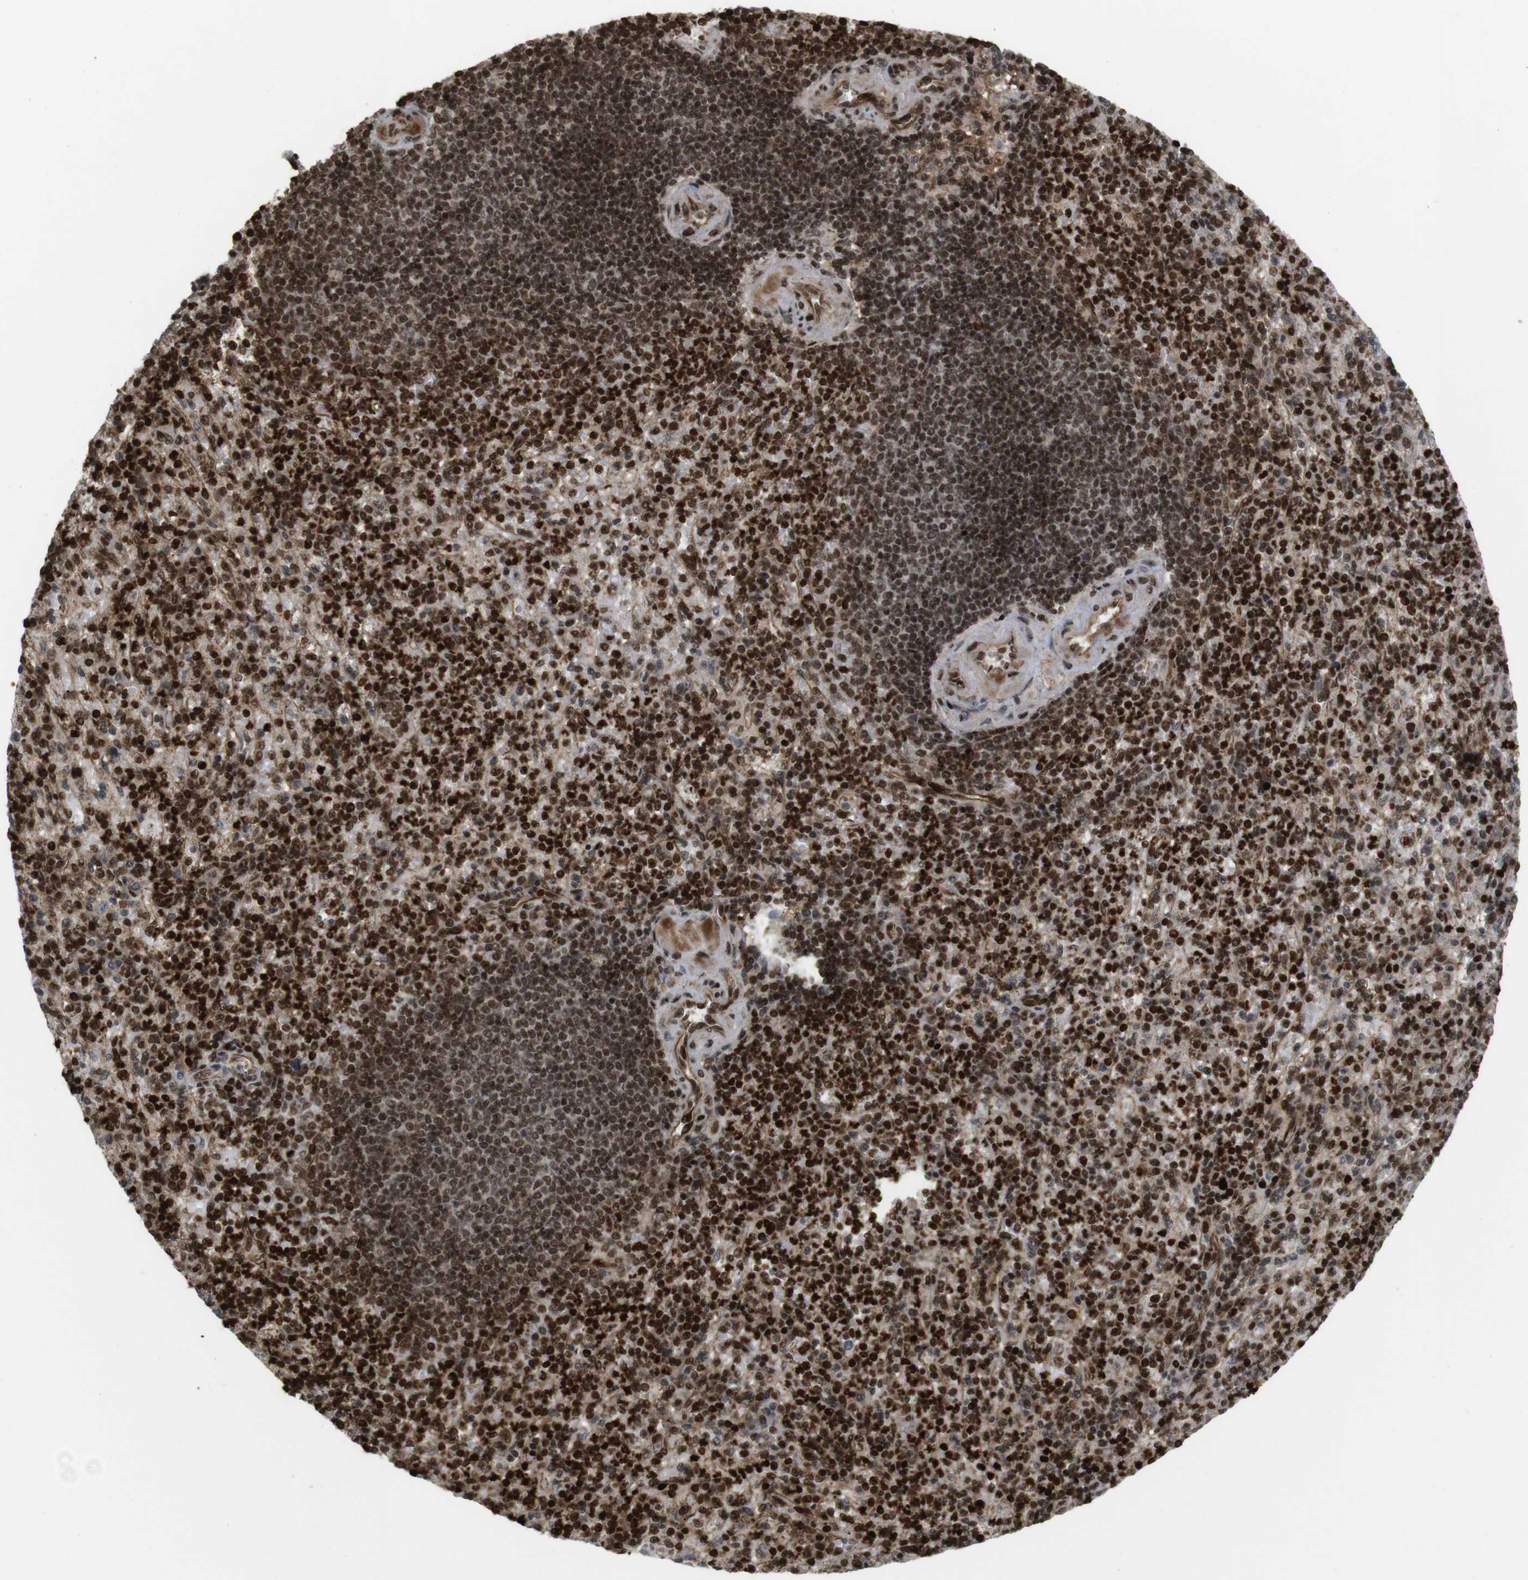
{"staining": {"intensity": "strong", "quantity": ">75%", "location": "nuclear"}, "tissue": "spleen", "cell_type": "Cells in red pulp", "image_type": "normal", "snomed": [{"axis": "morphology", "description": "Normal tissue, NOS"}, {"axis": "topography", "description": "Spleen"}], "caption": "High-magnification brightfield microscopy of normal spleen stained with DAB (brown) and counterstained with hematoxylin (blue). cells in red pulp exhibit strong nuclear positivity is identified in approximately>75% of cells.", "gene": "SP2", "patient": {"sex": "female", "age": 74}}